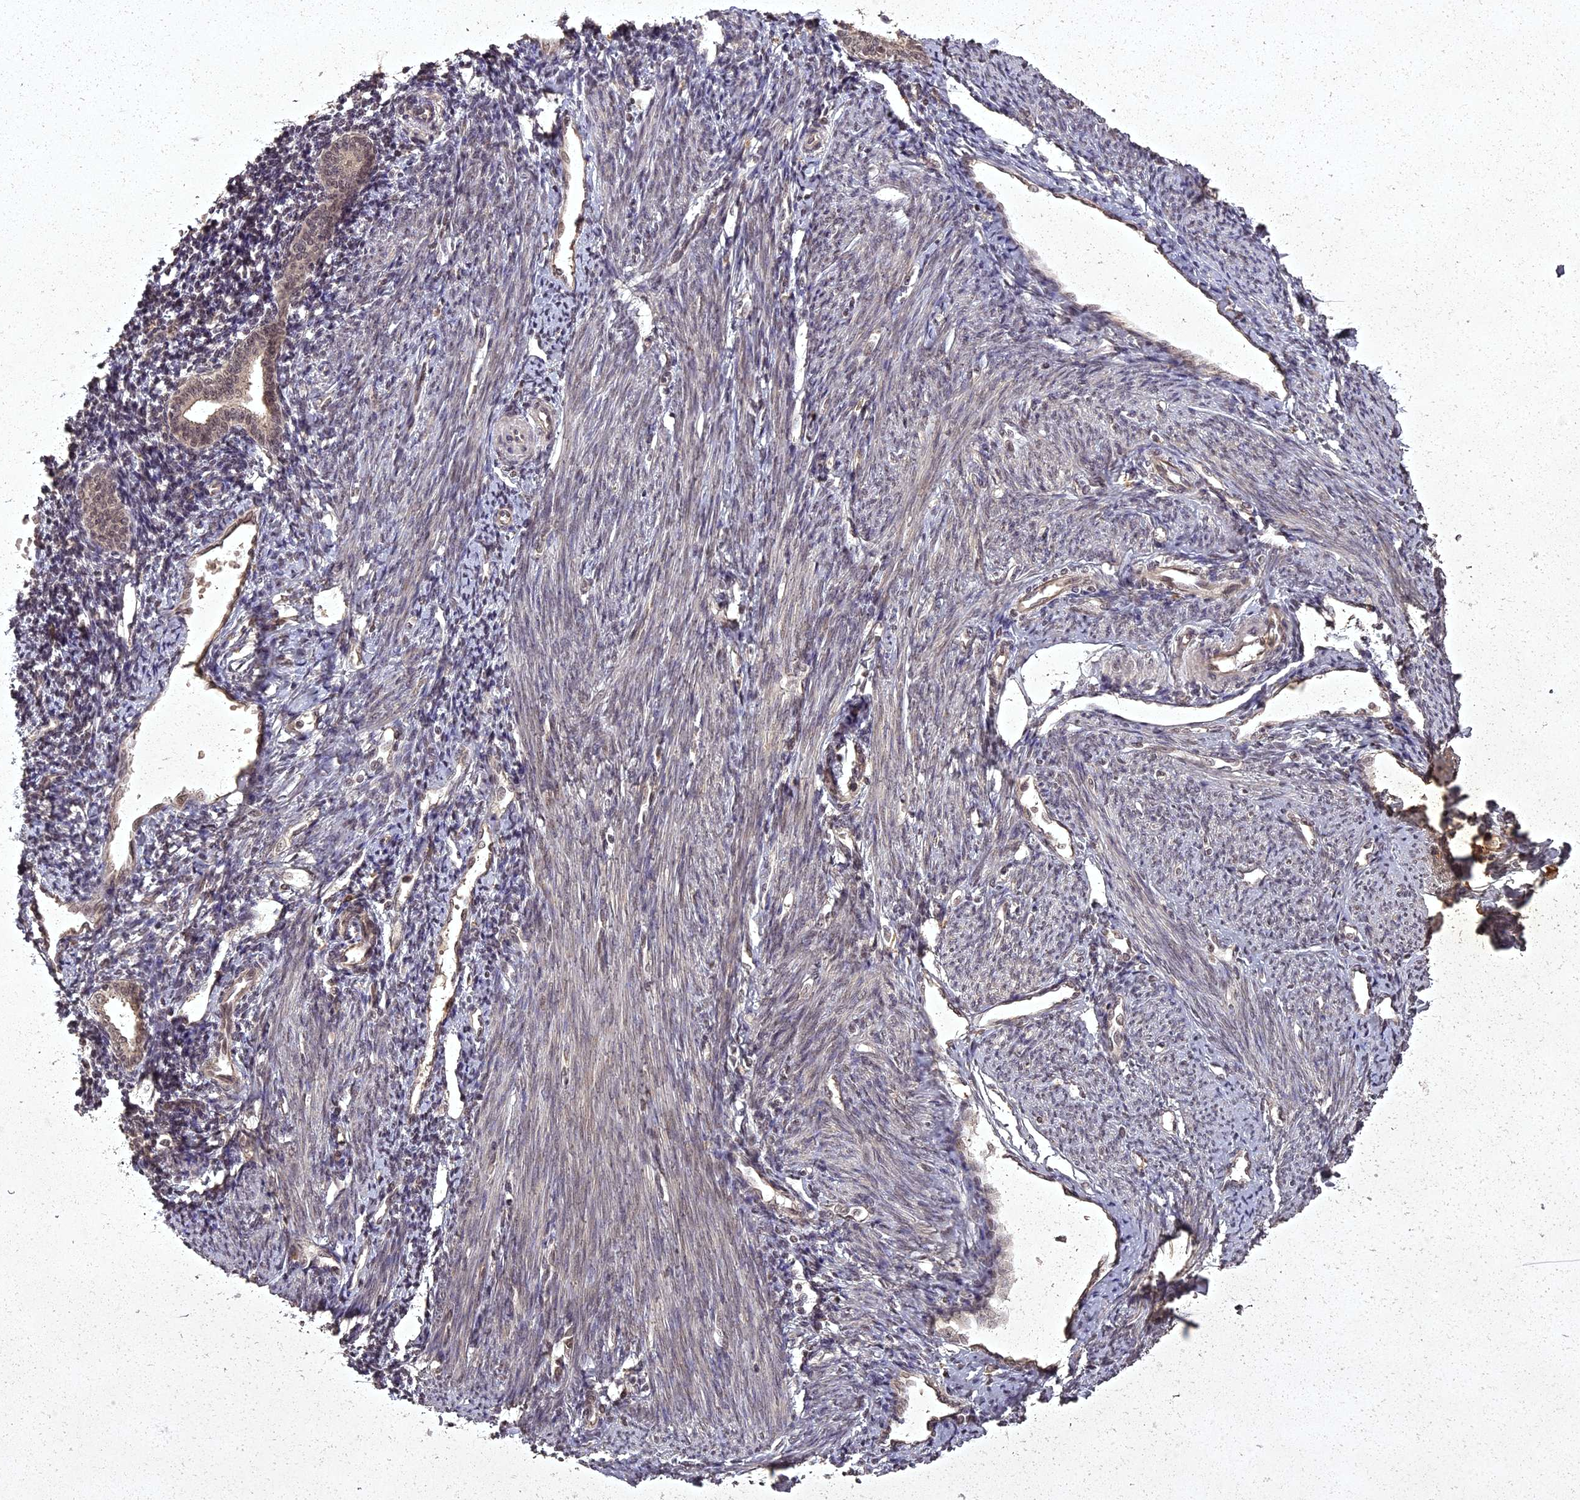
{"staining": {"intensity": "negative", "quantity": "none", "location": "none"}, "tissue": "endometrium", "cell_type": "Cells in endometrial stroma", "image_type": "normal", "snomed": [{"axis": "morphology", "description": "Normal tissue, NOS"}, {"axis": "topography", "description": "Endometrium"}], "caption": "Immunohistochemistry histopathology image of unremarkable endometrium stained for a protein (brown), which reveals no expression in cells in endometrial stroma. (DAB IHC, high magnification).", "gene": "ING5", "patient": {"sex": "female", "age": 56}}